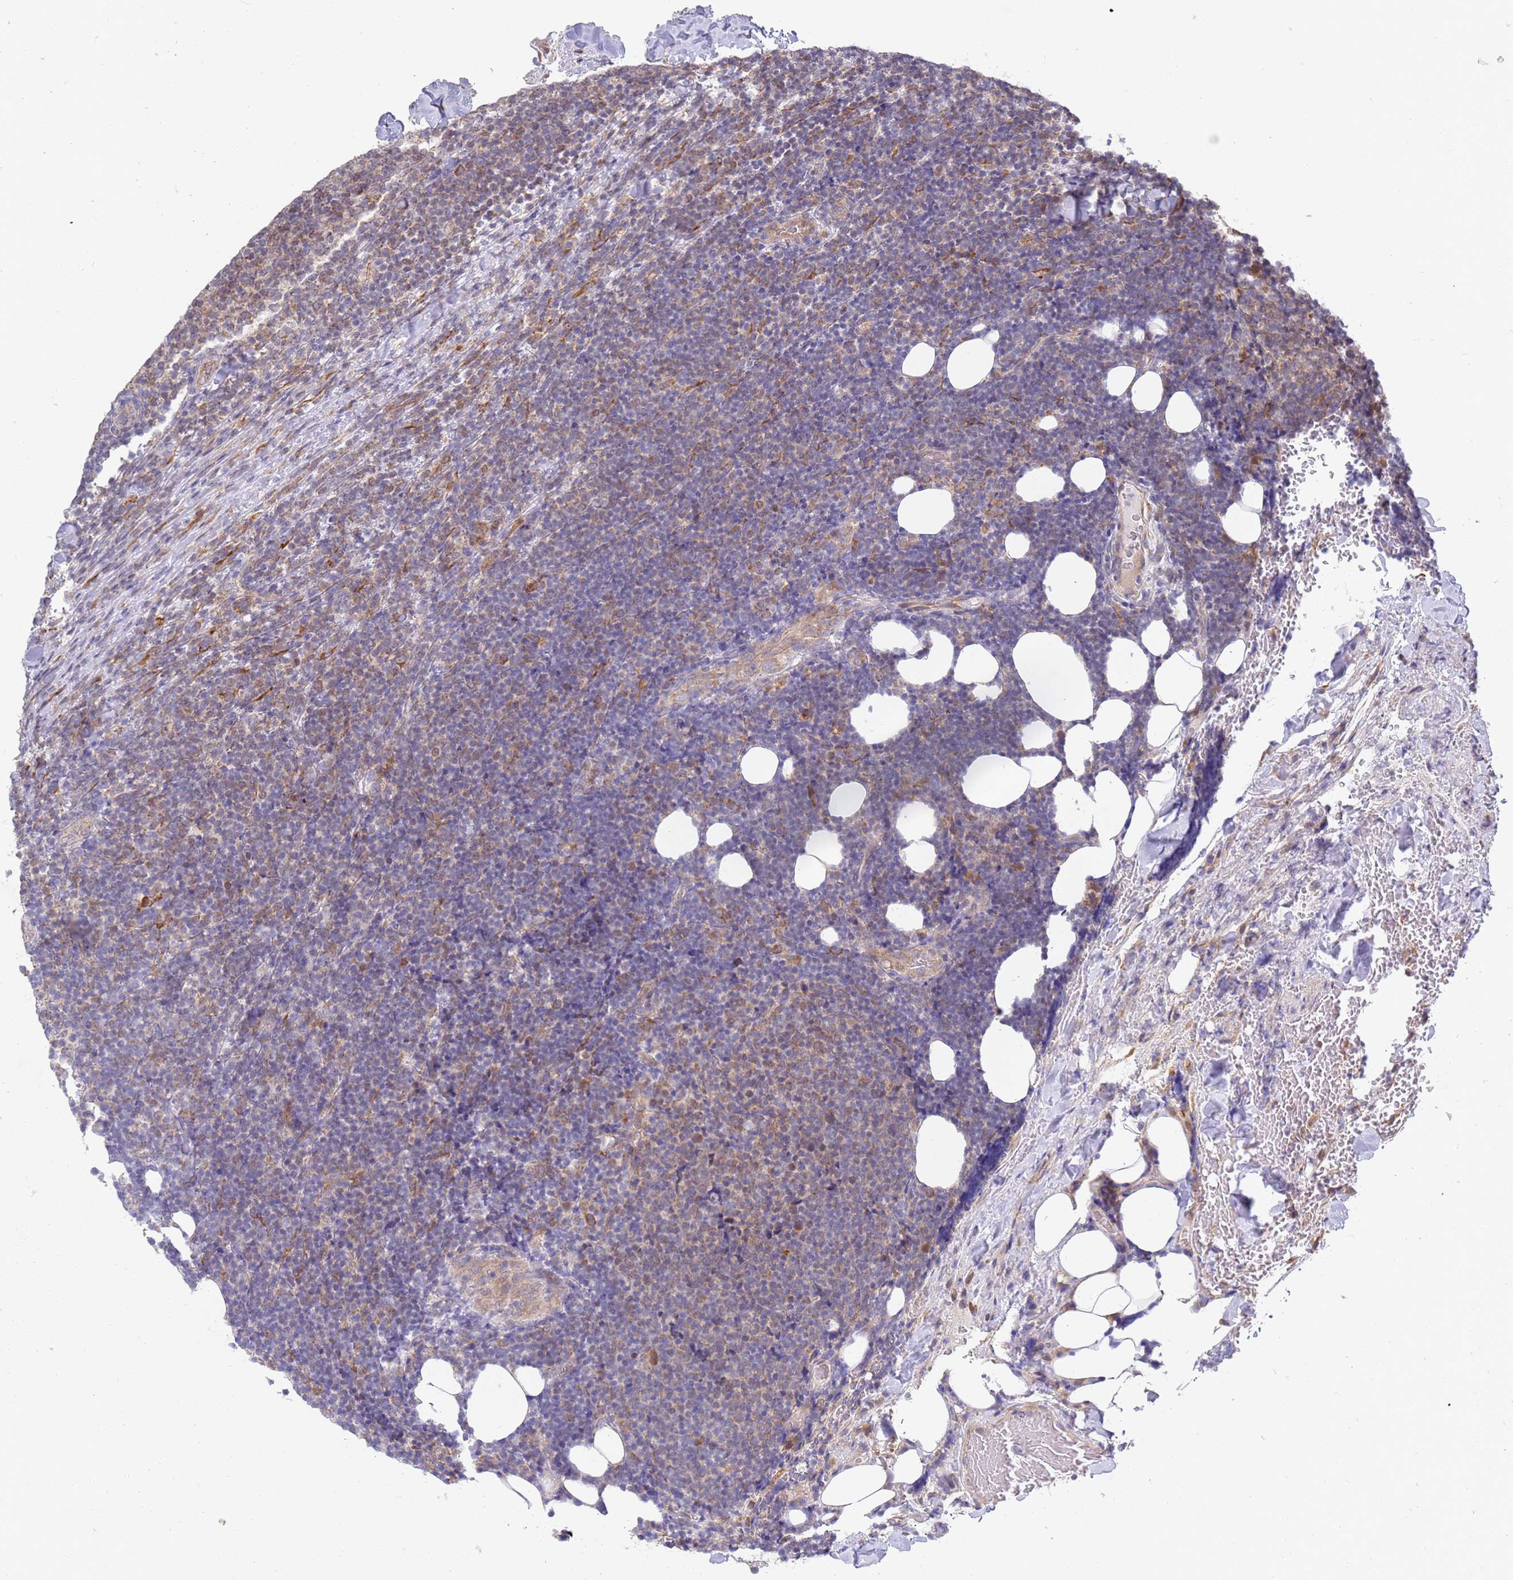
{"staining": {"intensity": "weak", "quantity": "25%-75%", "location": "cytoplasmic/membranous"}, "tissue": "lymphoma", "cell_type": "Tumor cells", "image_type": "cancer", "snomed": [{"axis": "morphology", "description": "Malignant lymphoma, non-Hodgkin's type, Low grade"}, {"axis": "topography", "description": "Lymph node"}], "caption": "Lymphoma stained with a brown dye reveals weak cytoplasmic/membranous positive expression in about 25%-75% of tumor cells.", "gene": "VRK2", "patient": {"sex": "male", "age": 66}}